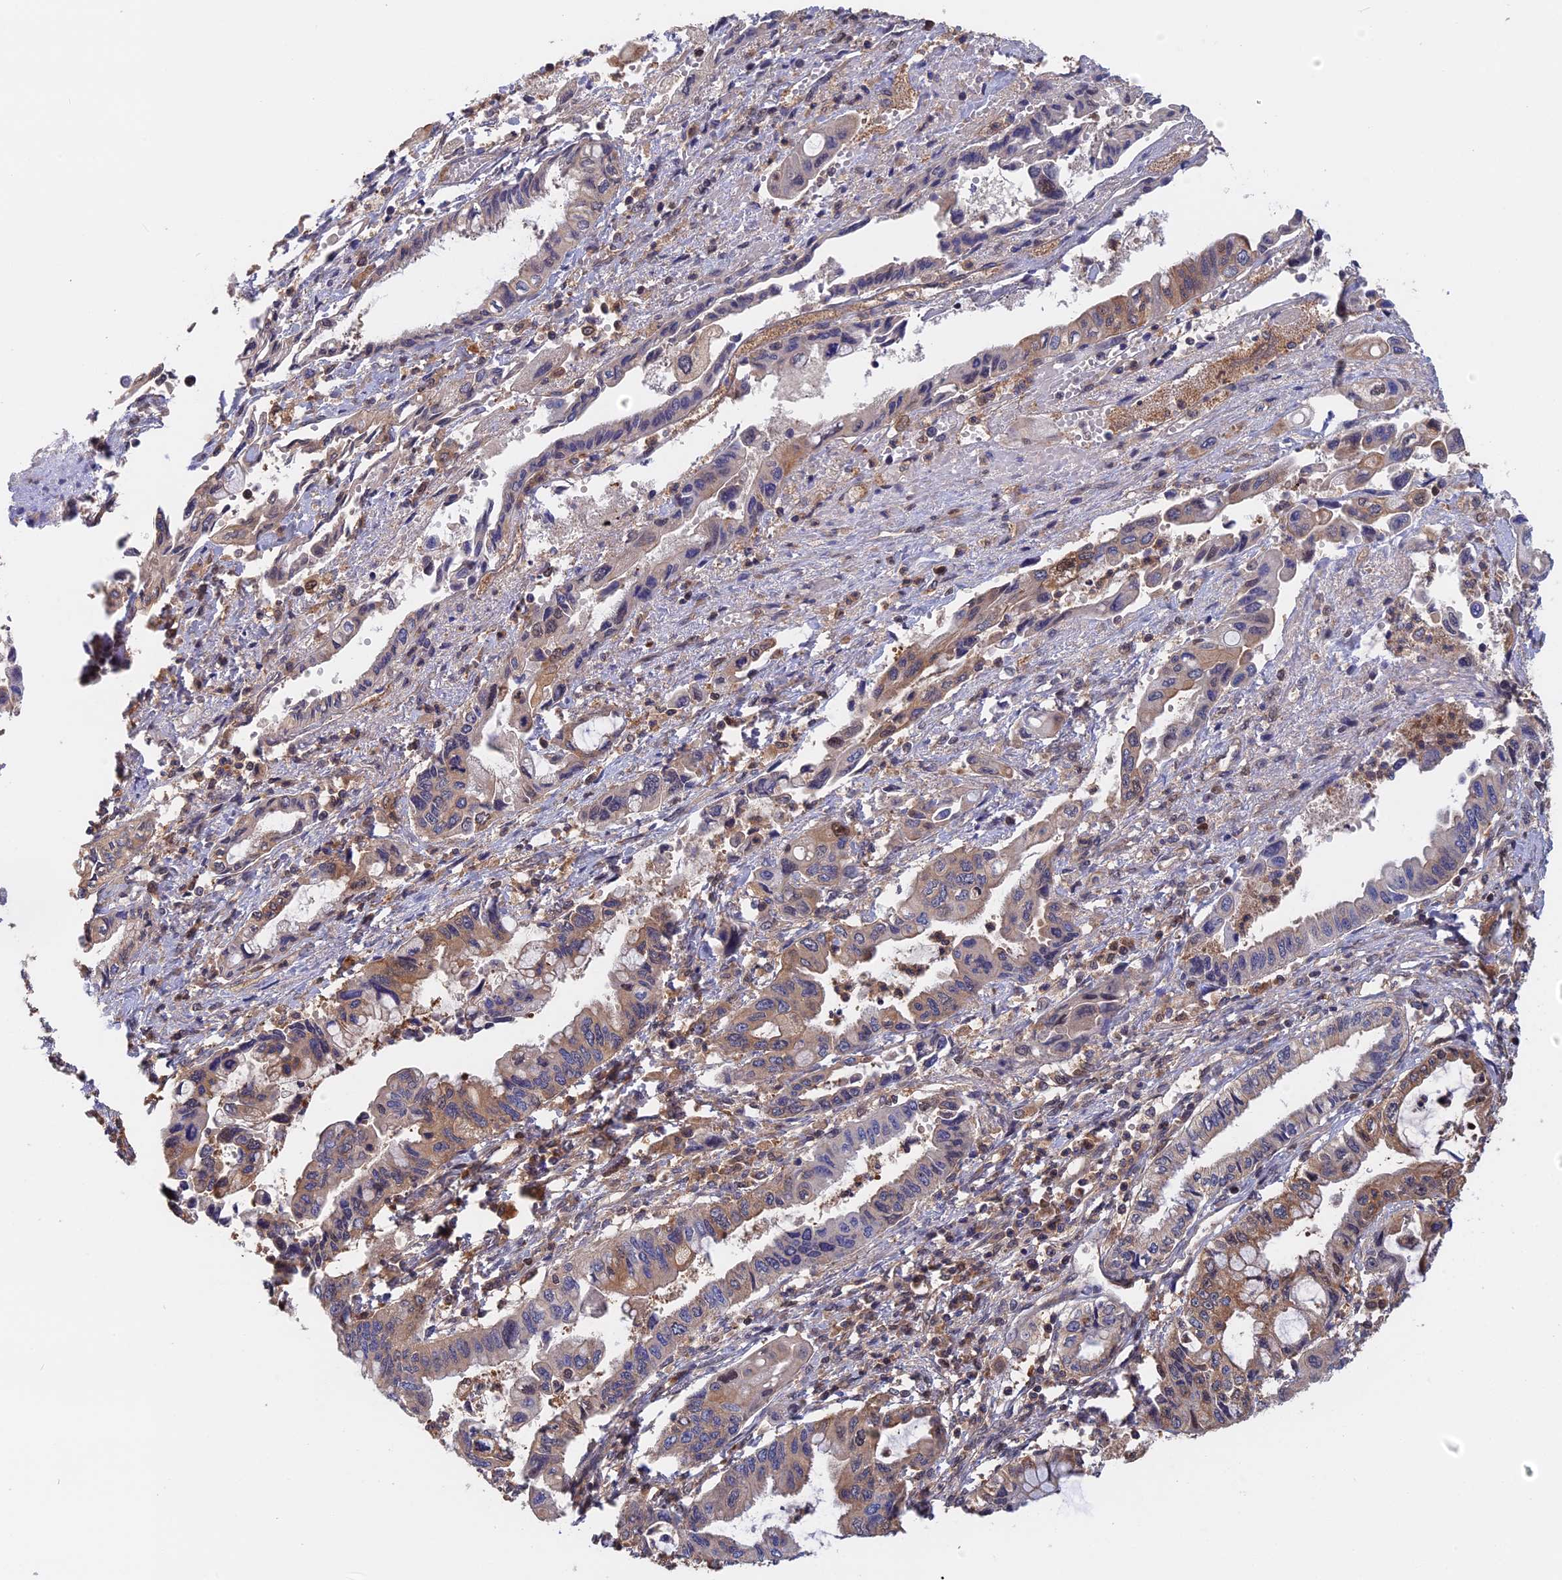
{"staining": {"intensity": "weak", "quantity": "25%-75%", "location": "cytoplasmic/membranous"}, "tissue": "pancreatic cancer", "cell_type": "Tumor cells", "image_type": "cancer", "snomed": [{"axis": "morphology", "description": "Adenocarcinoma, NOS"}, {"axis": "topography", "description": "Pancreas"}], "caption": "This is an image of IHC staining of adenocarcinoma (pancreatic), which shows weak positivity in the cytoplasmic/membranous of tumor cells.", "gene": "BLVRA", "patient": {"sex": "female", "age": 50}}